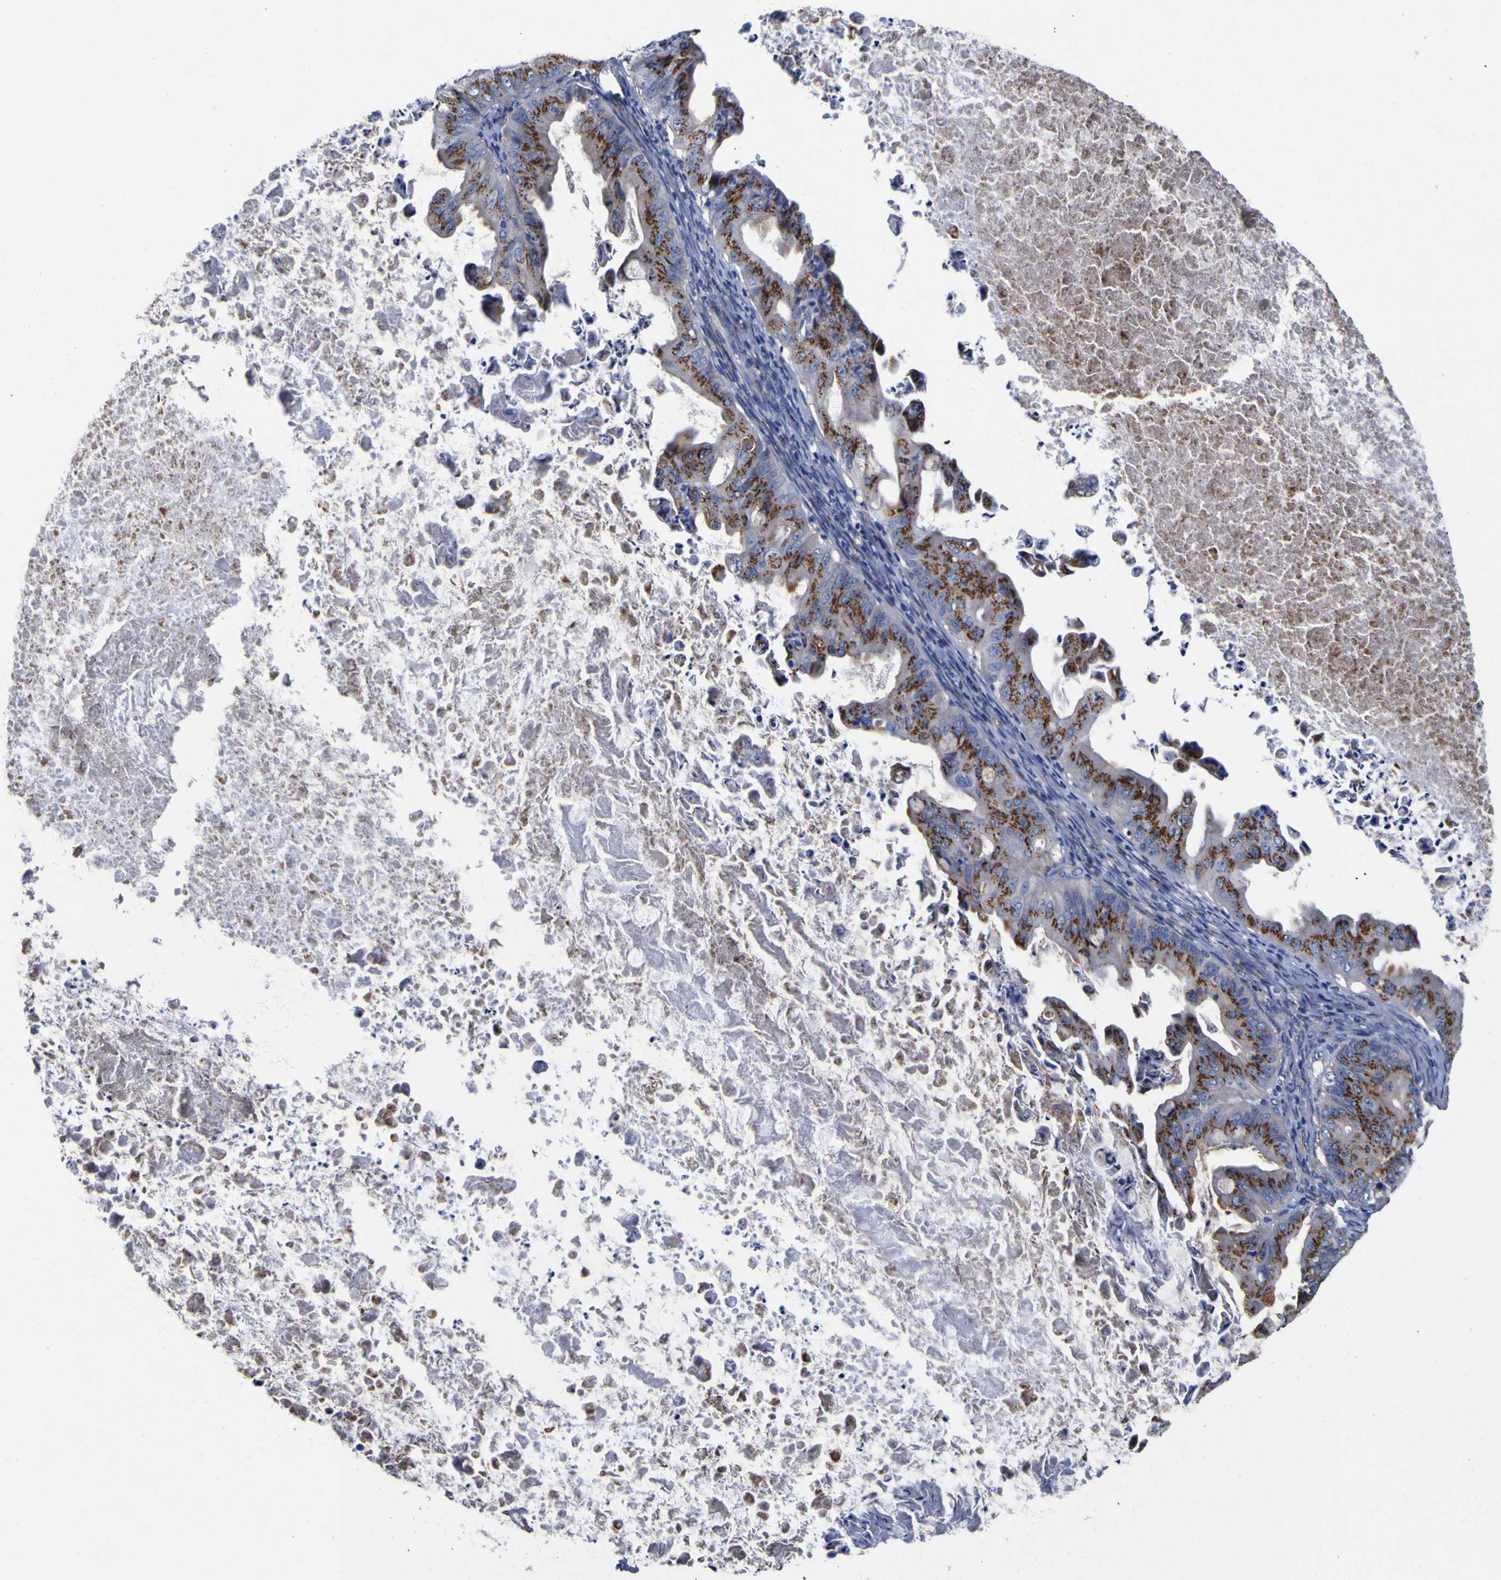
{"staining": {"intensity": "strong", "quantity": ">75%", "location": "cytoplasmic/membranous"}, "tissue": "ovarian cancer", "cell_type": "Tumor cells", "image_type": "cancer", "snomed": [{"axis": "morphology", "description": "Cystadenocarcinoma, mucinous, NOS"}, {"axis": "topography", "description": "Ovary"}], "caption": "Human ovarian mucinous cystadenocarcinoma stained with a brown dye demonstrates strong cytoplasmic/membranous positive staining in about >75% of tumor cells.", "gene": "GOLM1", "patient": {"sex": "female", "age": 37}}